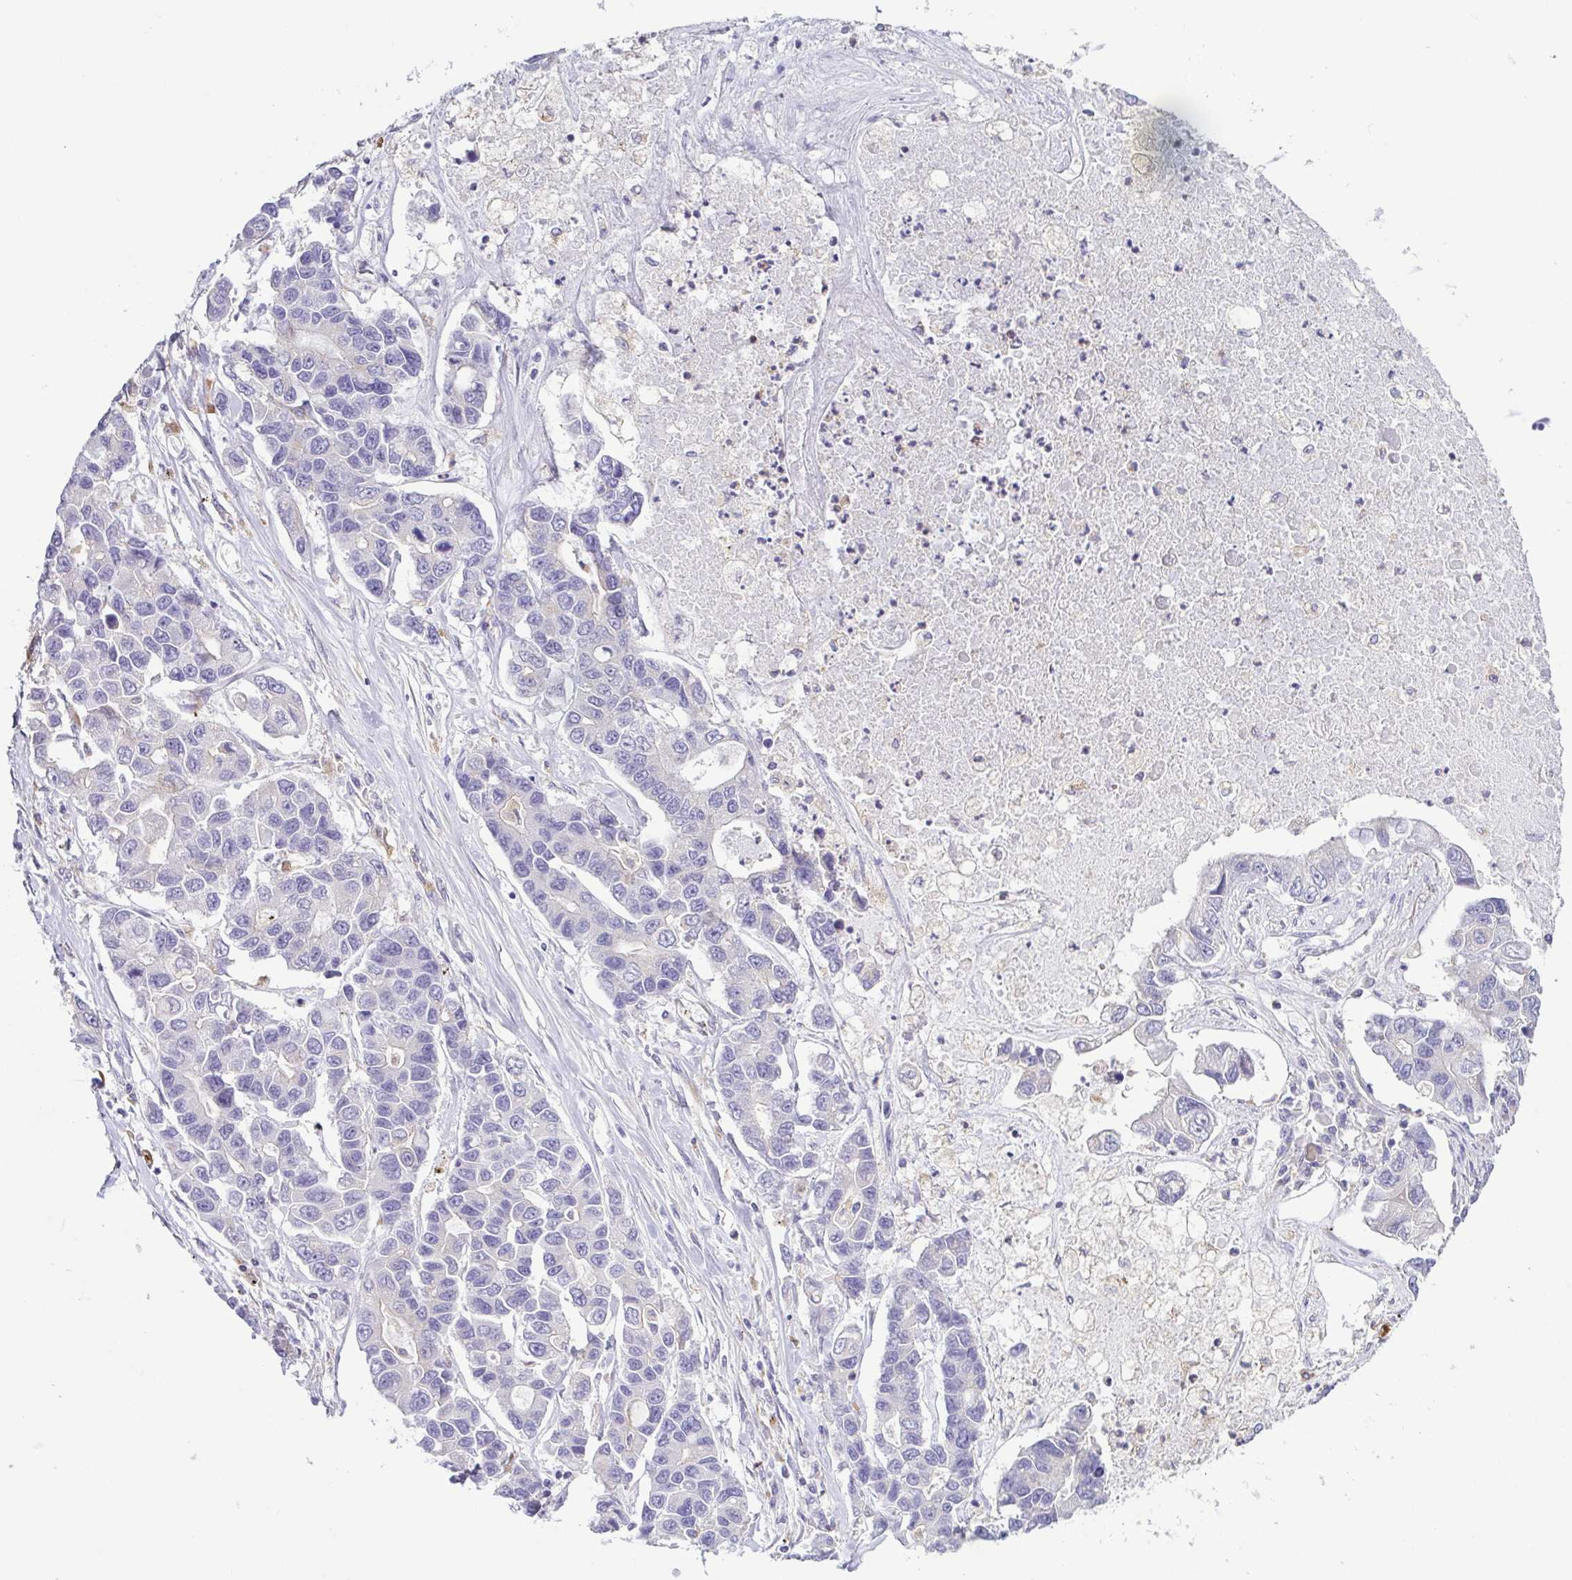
{"staining": {"intensity": "negative", "quantity": "none", "location": "none"}, "tissue": "lung cancer", "cell_type": "Tumor cells", "image_type": "cancer", "snomed": [{"axis": "morphology", "description": "Adenocarcinoma, NOS"}, {"axis": "topography", "description": "Bronchus"}, {"axis": "topography", "description": "Lung"}], "caption": "Immunohistochemistry of human lung cancer displays no staining in tumor cells. The staining is performed using DAB (3,3'-diaminobenzidine) brown chromogen with nuclei counter-stained in using hematoxylin.", "gene": "ATP6V1G2", "patient": {"sex": "female", "age": 51}}